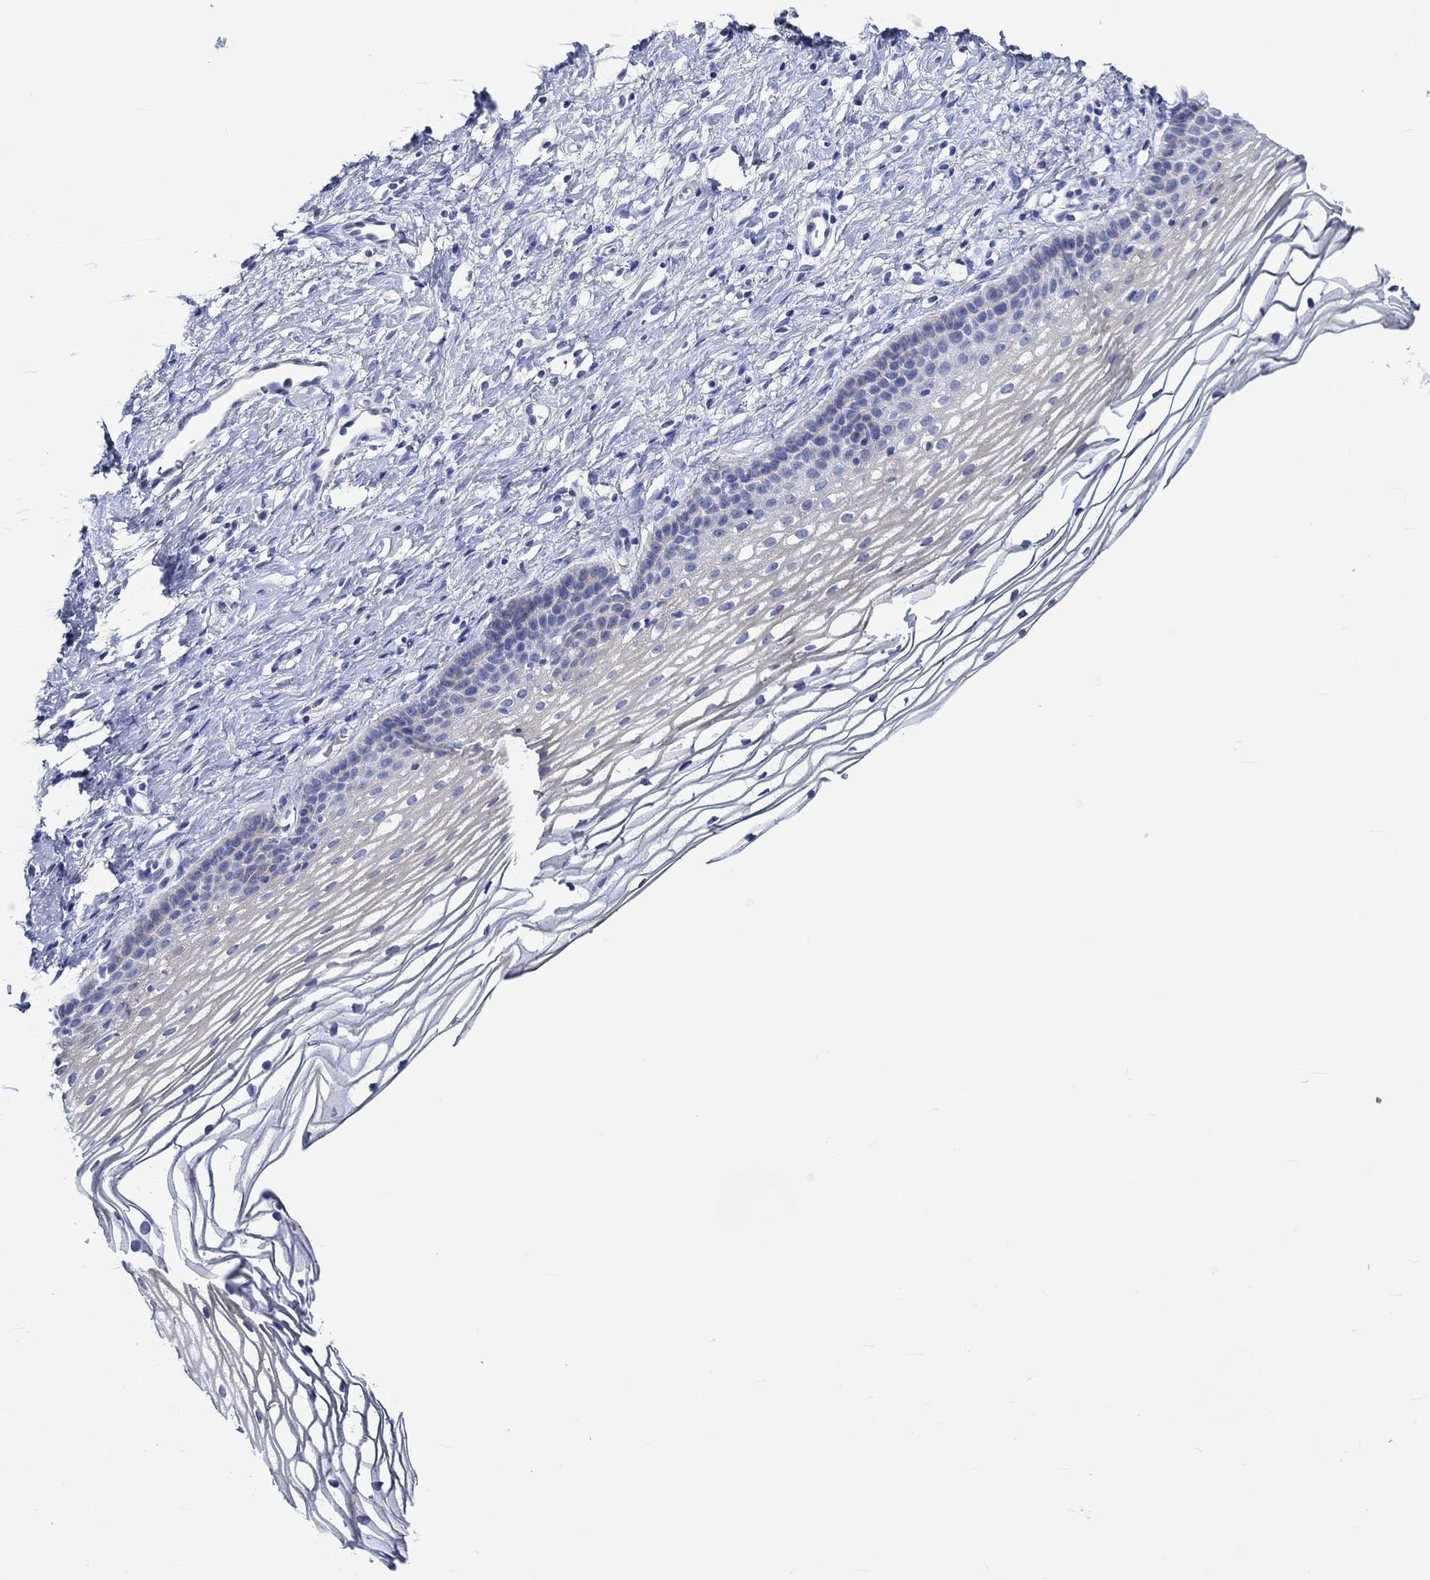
{"staining": {"intensity": "weak", "quantity": "<25%", "location": "cytoplasmic/membranous"}, "tissue": "cervix", "cell_type": "Squamous epithelial cells", "image_type": "normal", "snomed": [{"axis": "morphology", "description": "Normal tissue, NOS"}, {"axis": "topography", "description": "Cervix"}], "caption": "This image is of normal cervix stained with immunohistochemistry to label a protein in brown with the nuclei are counter-stained blue. There is no positivity in squamous epithelial cells. (Brightfield microscopy of DAB (3,3'-diaminobenzidine) IHC at high magnification).", "gene": "NRIP3", "patient": {"sex": "female", "age": 39}}